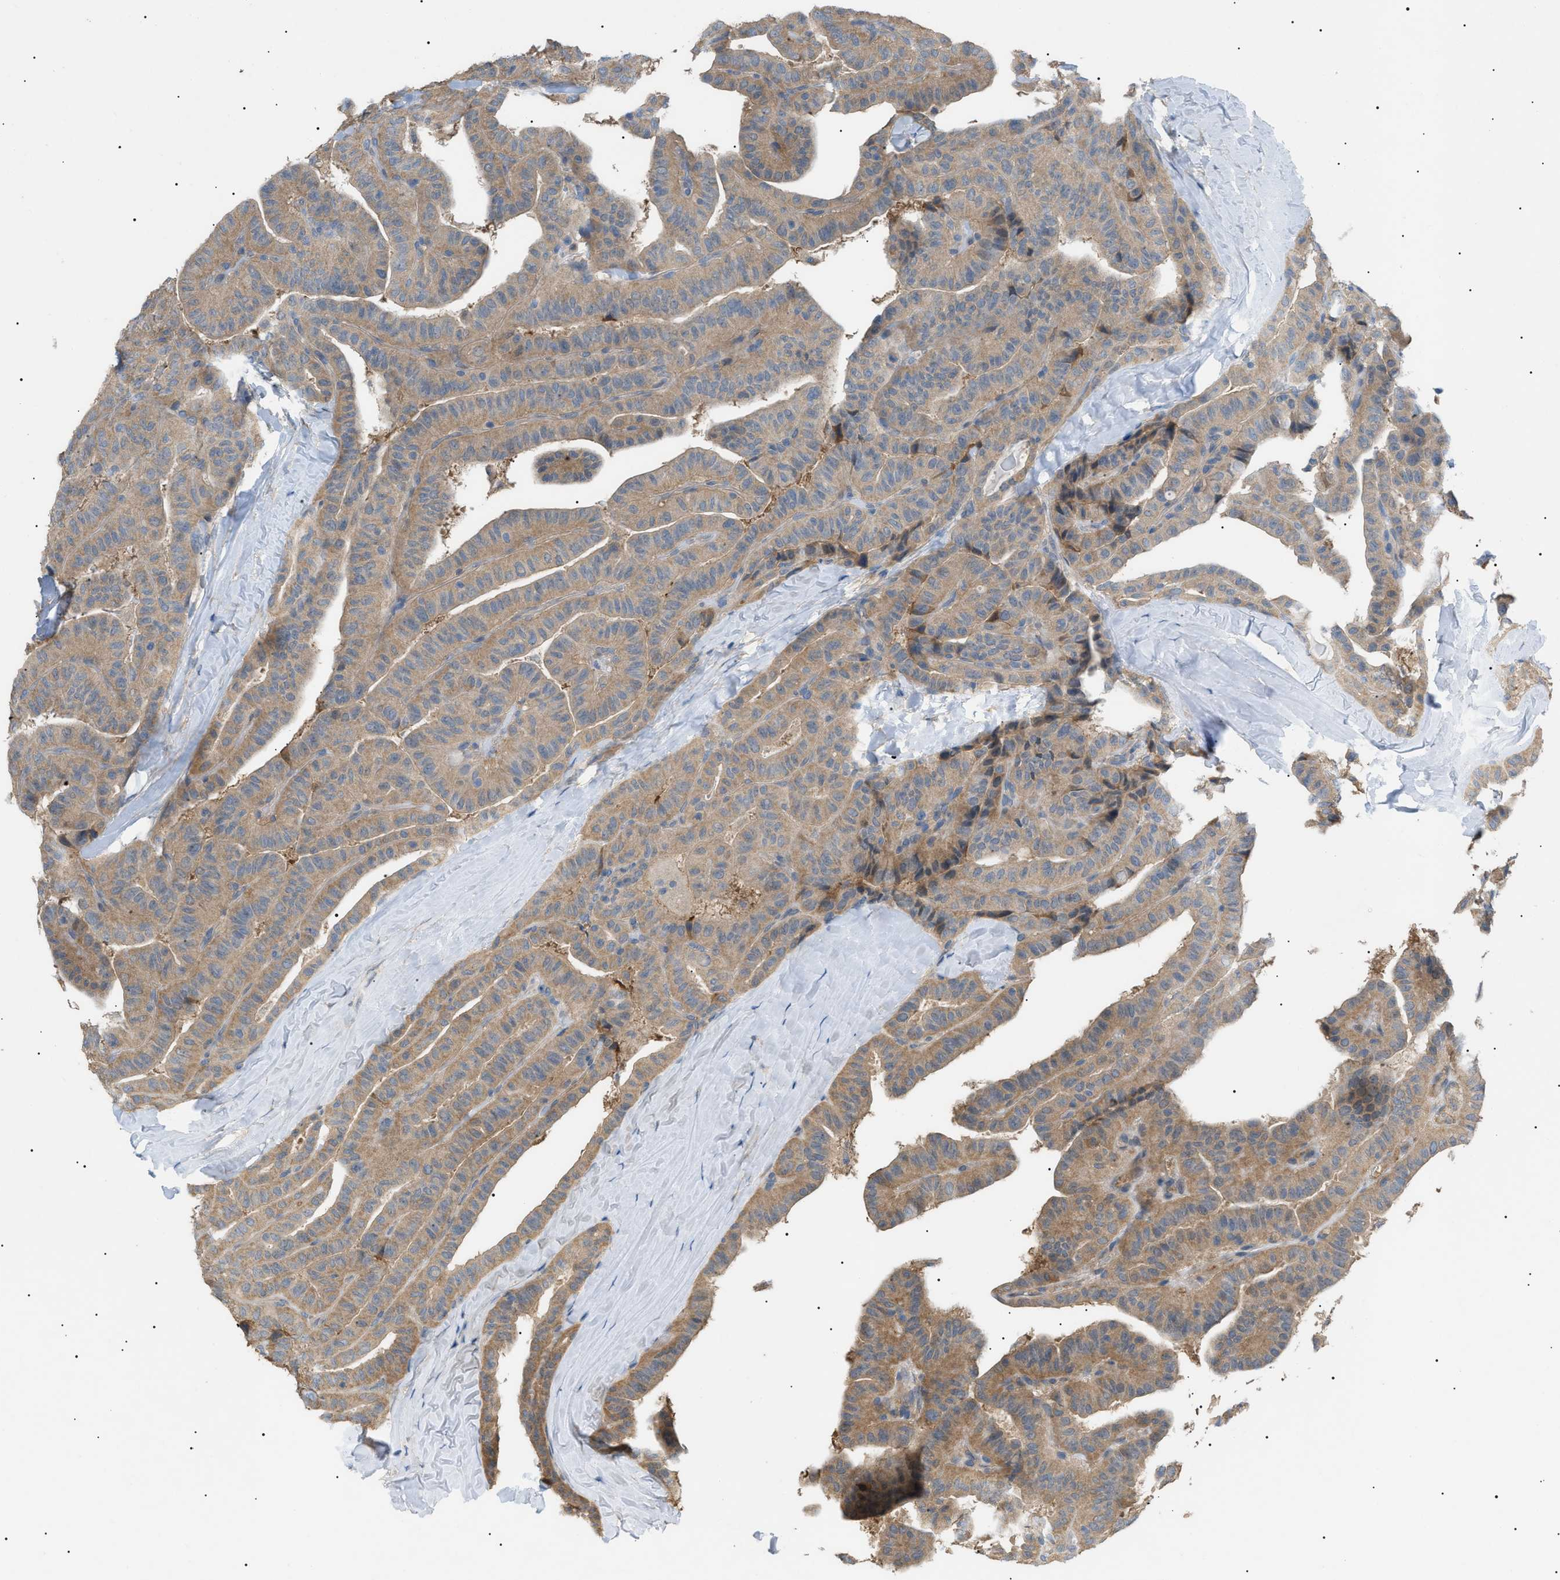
{"staining": {"intensity": "moderate", "quantity": ">75%", "location": "cytoplasmic/membranous"}, "tissue": "thyroid cancer", "cell_type": "Tumor cells", "image_type": "cancer", "snomed": [{"axis": "morphology", "description": "Papillary adenocarcinoma, NOS"}, {"axis": "topography", "description": "Thyroid gland"}], "caption": "Protein staining demonstrates moderate cytoplasmic/membranous expression in about >75% of tumor cells in thyroid cancer (papillary adenocarcinoma).", "gene": "IRS2", "patient": {"sex": "male", "age": 77}}